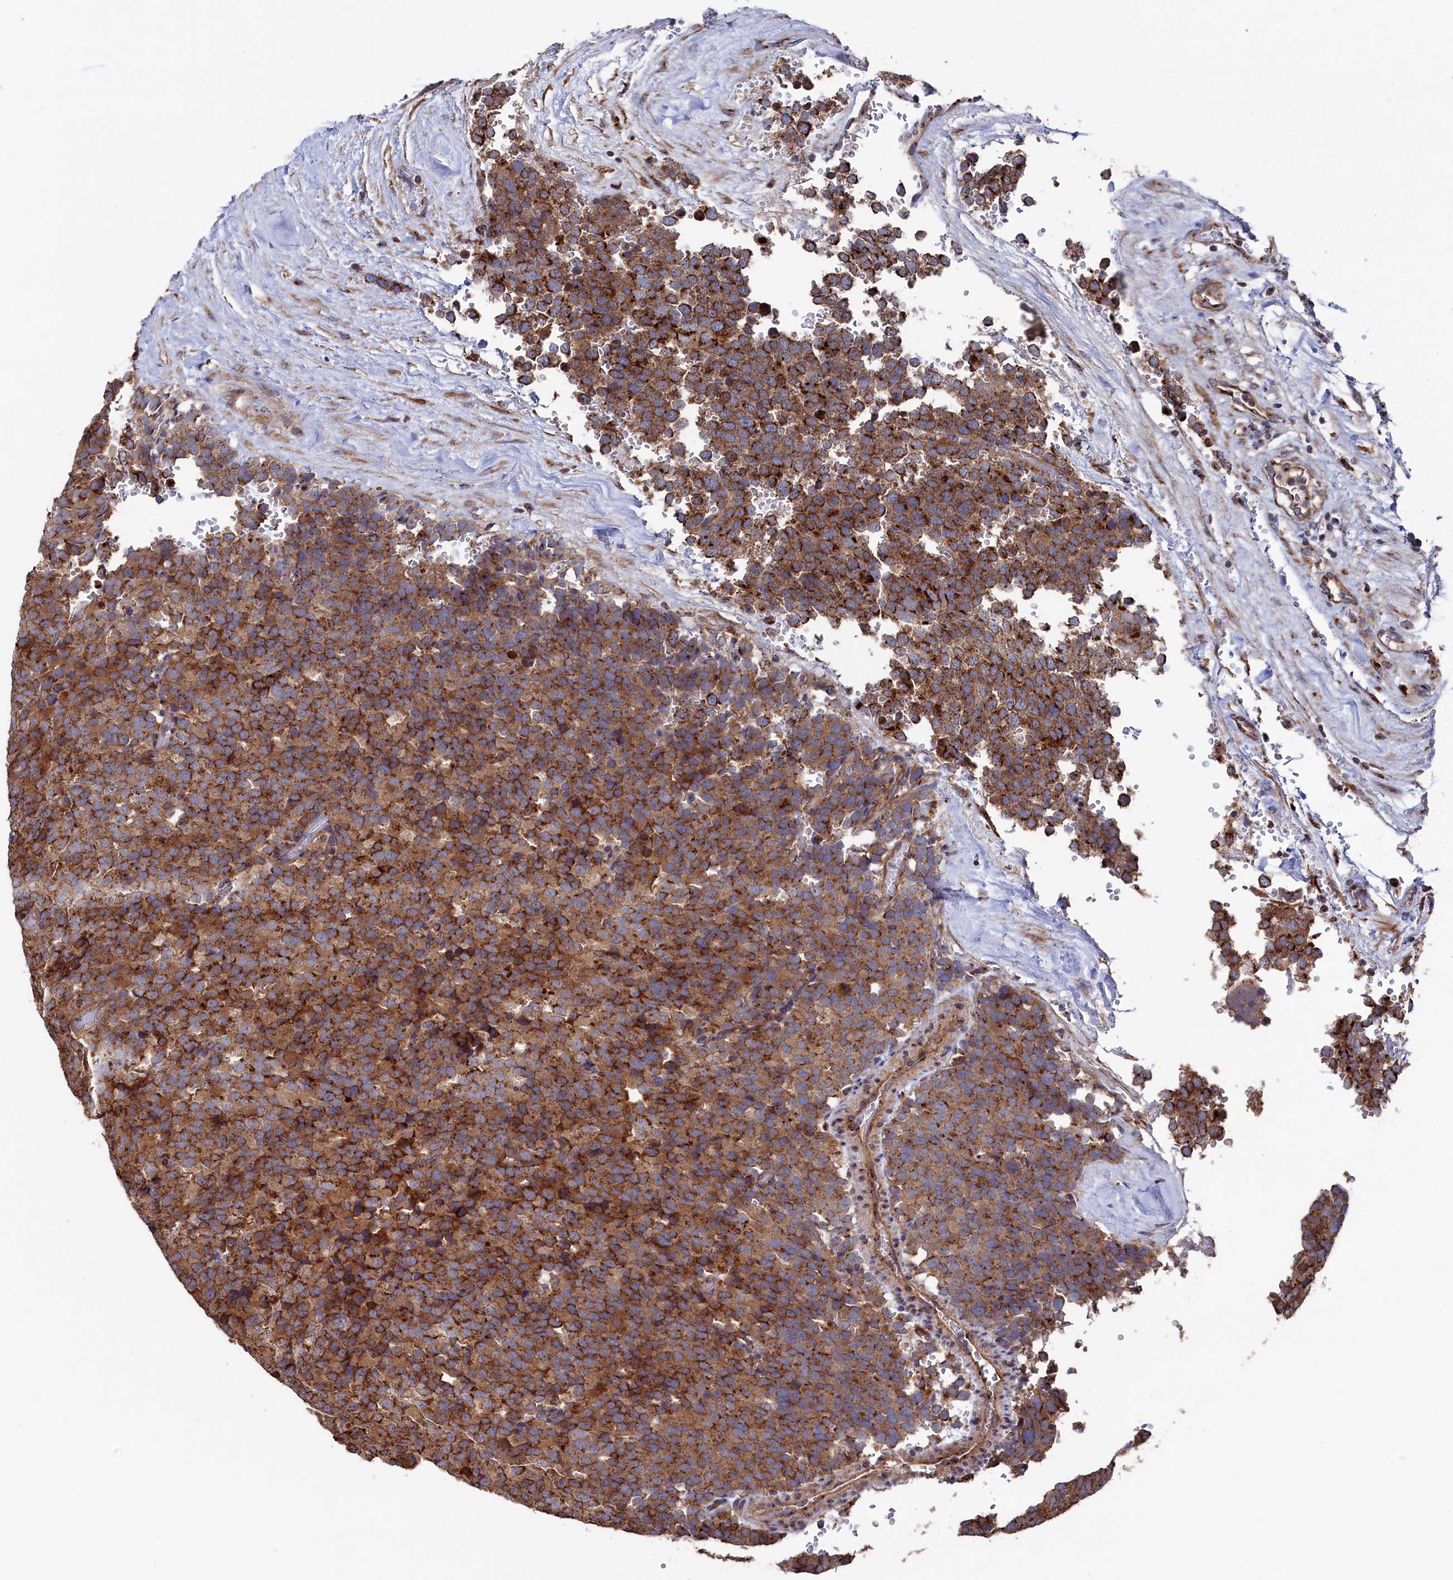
{"staining": {"intensity": "strong", "quantity": ">75%", "location": "cytoplasmic/membranous"}, "tissue": "testis cancer", "cell_type": "Tumor cells", "image_type": "cancer", "snomed": [{"axis": "morphology", "description": "Seminoma, NOS"}, {"axis": "topography", "description": "Testis"}], "caption": "Tumor cells show high levels of strong cytoplasmic/membranous expression in approximately >75% of cells in seminoma (testis).", "gene": "PRRC1", "patient": {"sex": "male", "age": 71}}